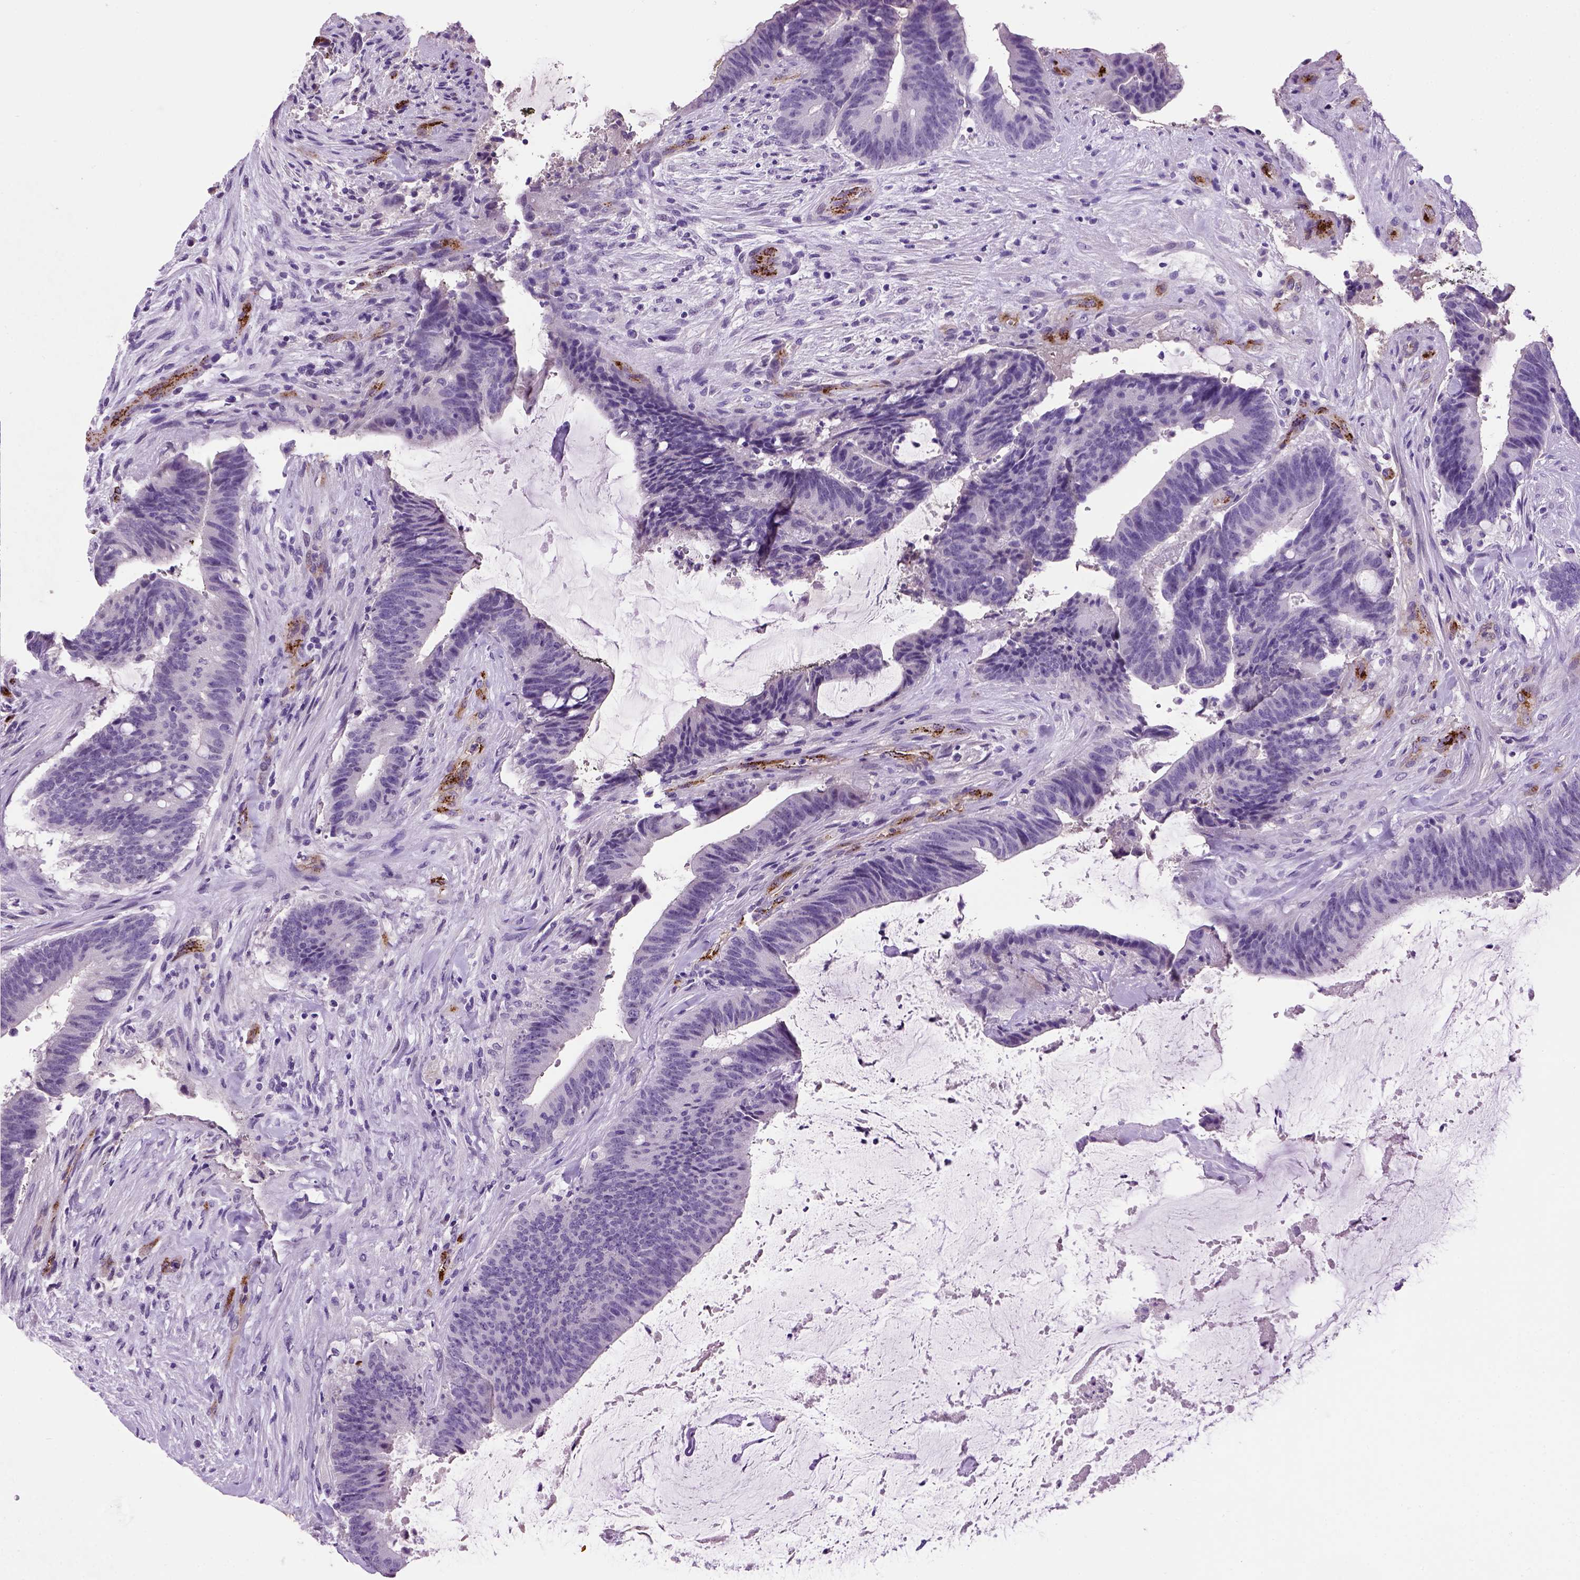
{"staining": {"intensity": "negative", "quantity": "none", "location": "none"}, "tissue": "colorectal cancer", "cell_type": "Tumor cells", "image_type": "cancer", "snomed": [{"axis": "morphology", "description": "Adenocarcinoma, NOS"}, {"axis": "topography", "description": "Colon"}], "caption": "Colorectal cancer (adenocarcinoma) stained for a protein using immunohistochemistry reveals no expression tumor cells.", "gene": "VWF", "patient": {"sex": "female", "age": 43}}